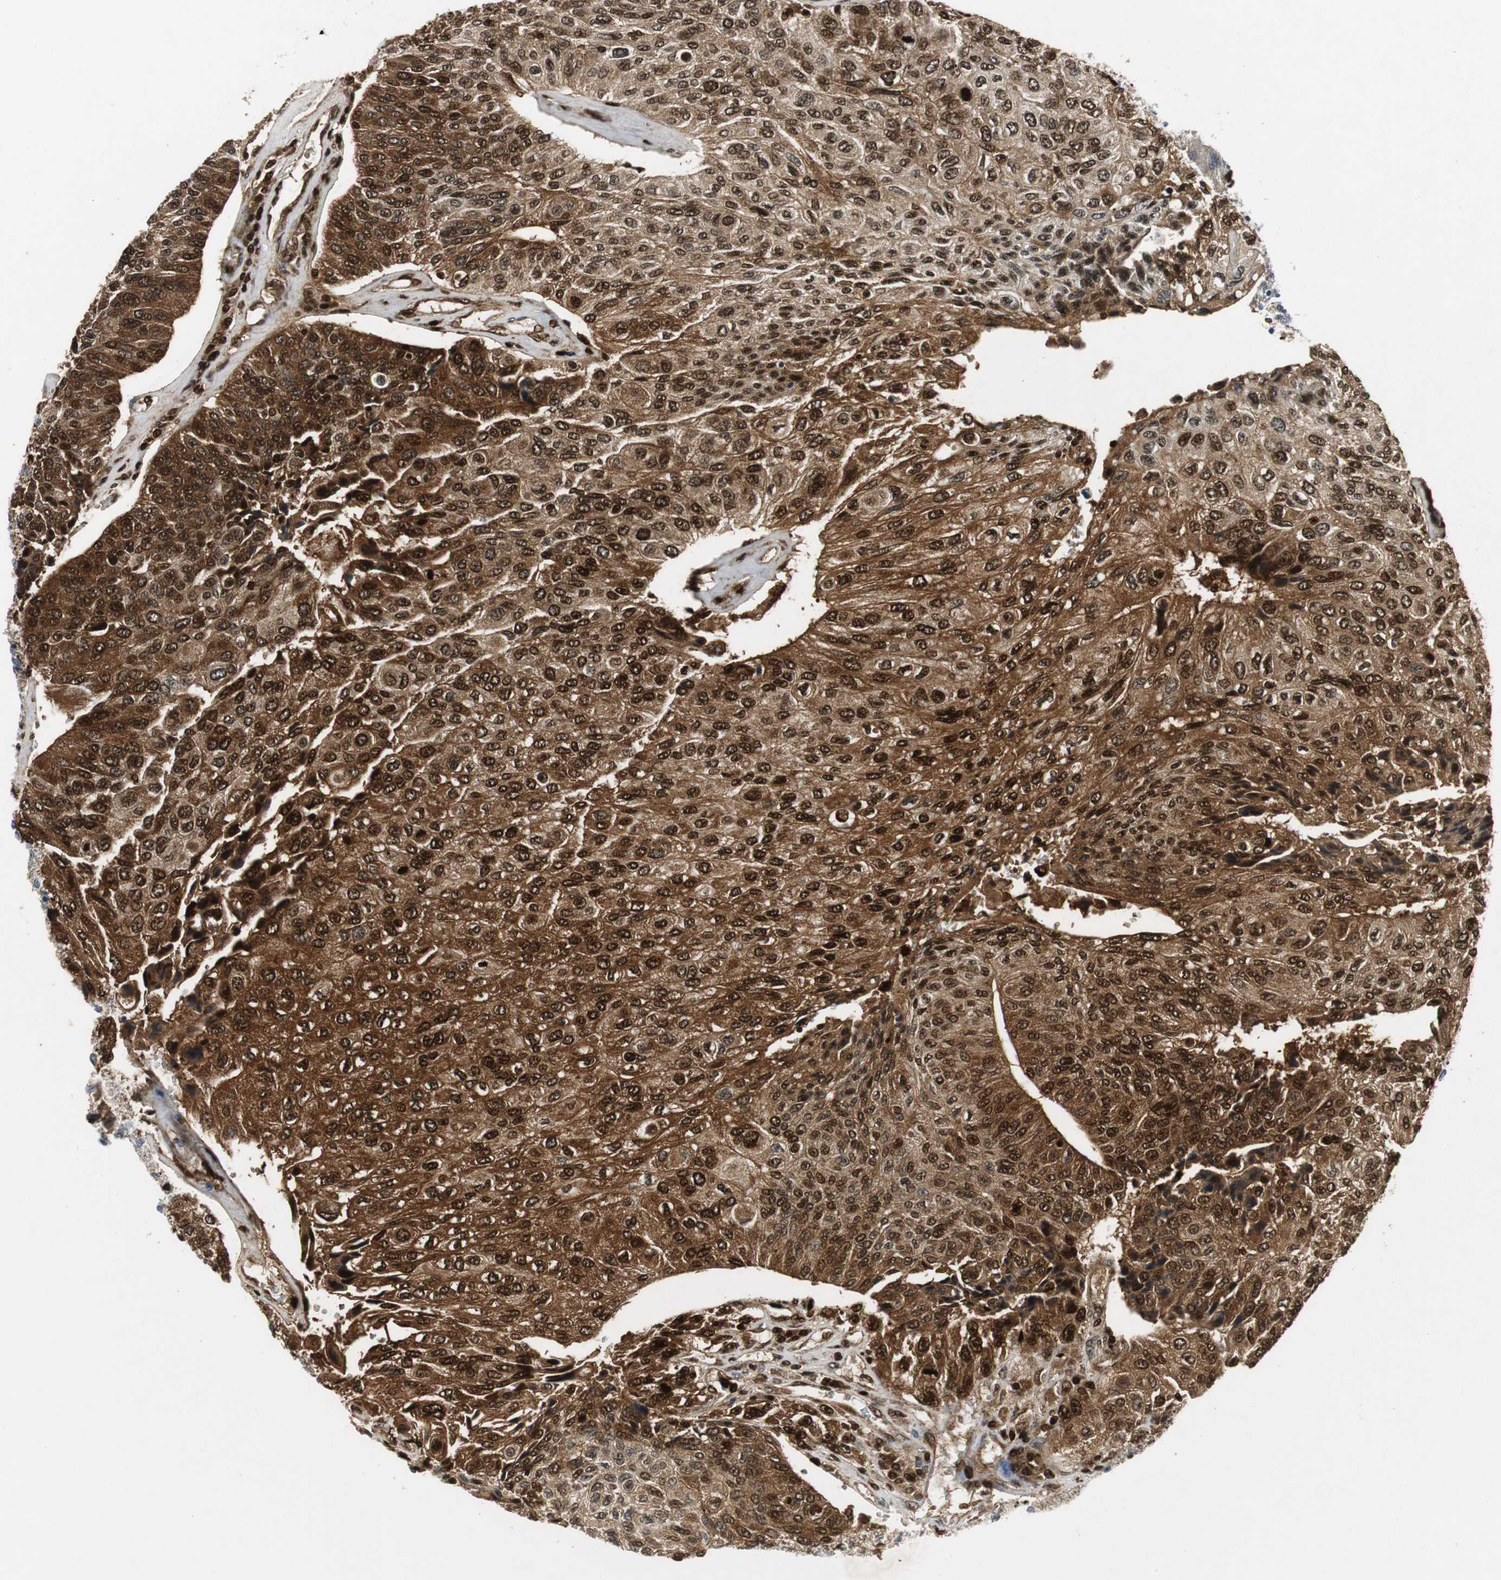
{"staining": {"intensity": "strong", "quantity": ">75%", "location": "cytoplasmic/membranous,nuclear"}, "tissue": "urothelial cancer", "cell_type": "Tumor cells", "image_type": "cancer", "snomed": [{"axis": "morphology", "description": "Urothelial carcinoma, High grade"}, {"axis": "topography", "description": "Urinary bladder"}], "caption": "The micrograph shows immunohistochemical staining of urothelial carcinoma (high-grade). There is strong cytoplasmic/membranous and nuclear positivity is seen in about >75% of tumor cells.", "gene": "ORM1", "patient": {"sex": "male", "age": 66}}